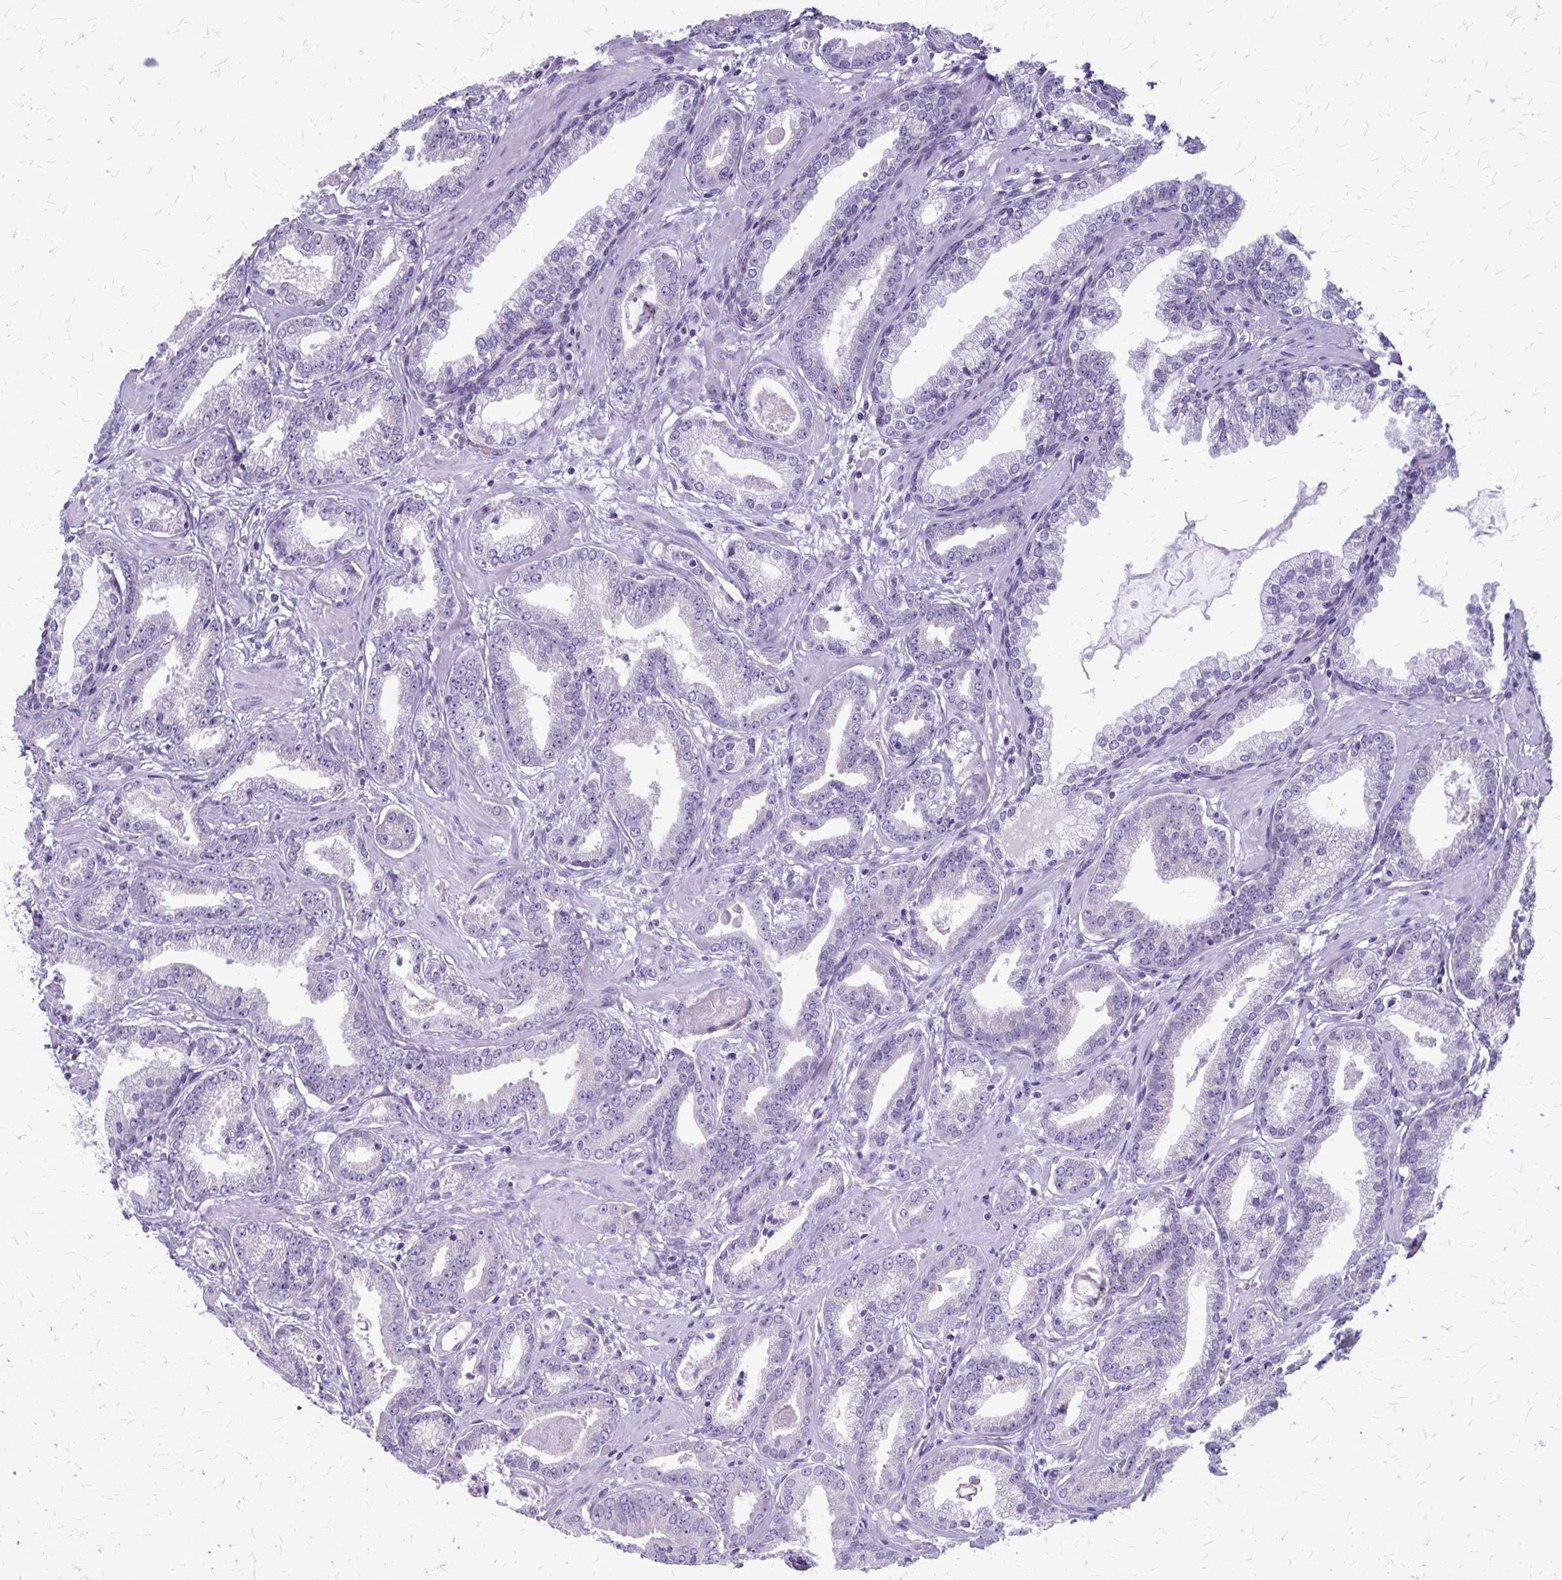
{"staining": {"intensity": "negative", "quantity": "none", "location": "none"}, "tissue": "prostate cancer", "cell_type": "Tumor cells", "image_type": "cancer", "snomed": [{"axis": "morphology", "description": "Adenocarcinoma, Low grade"}, {"axis": "topography", "description": "Prostate"}], "caption": "High magnification brightfield microscopy of prostate cancer (low-grade adenocarcinoma) stained with DAB (3,3'-diaminobenzidine) (brown) and counterstained with hematoxylin (blue): tumor cells show no significant positivity. (DAB (3,3'-diaminobenzidine) IHC, high magnification).", "gene": "PLXNB3", "patient": {"sex": "male", "age": 64}}